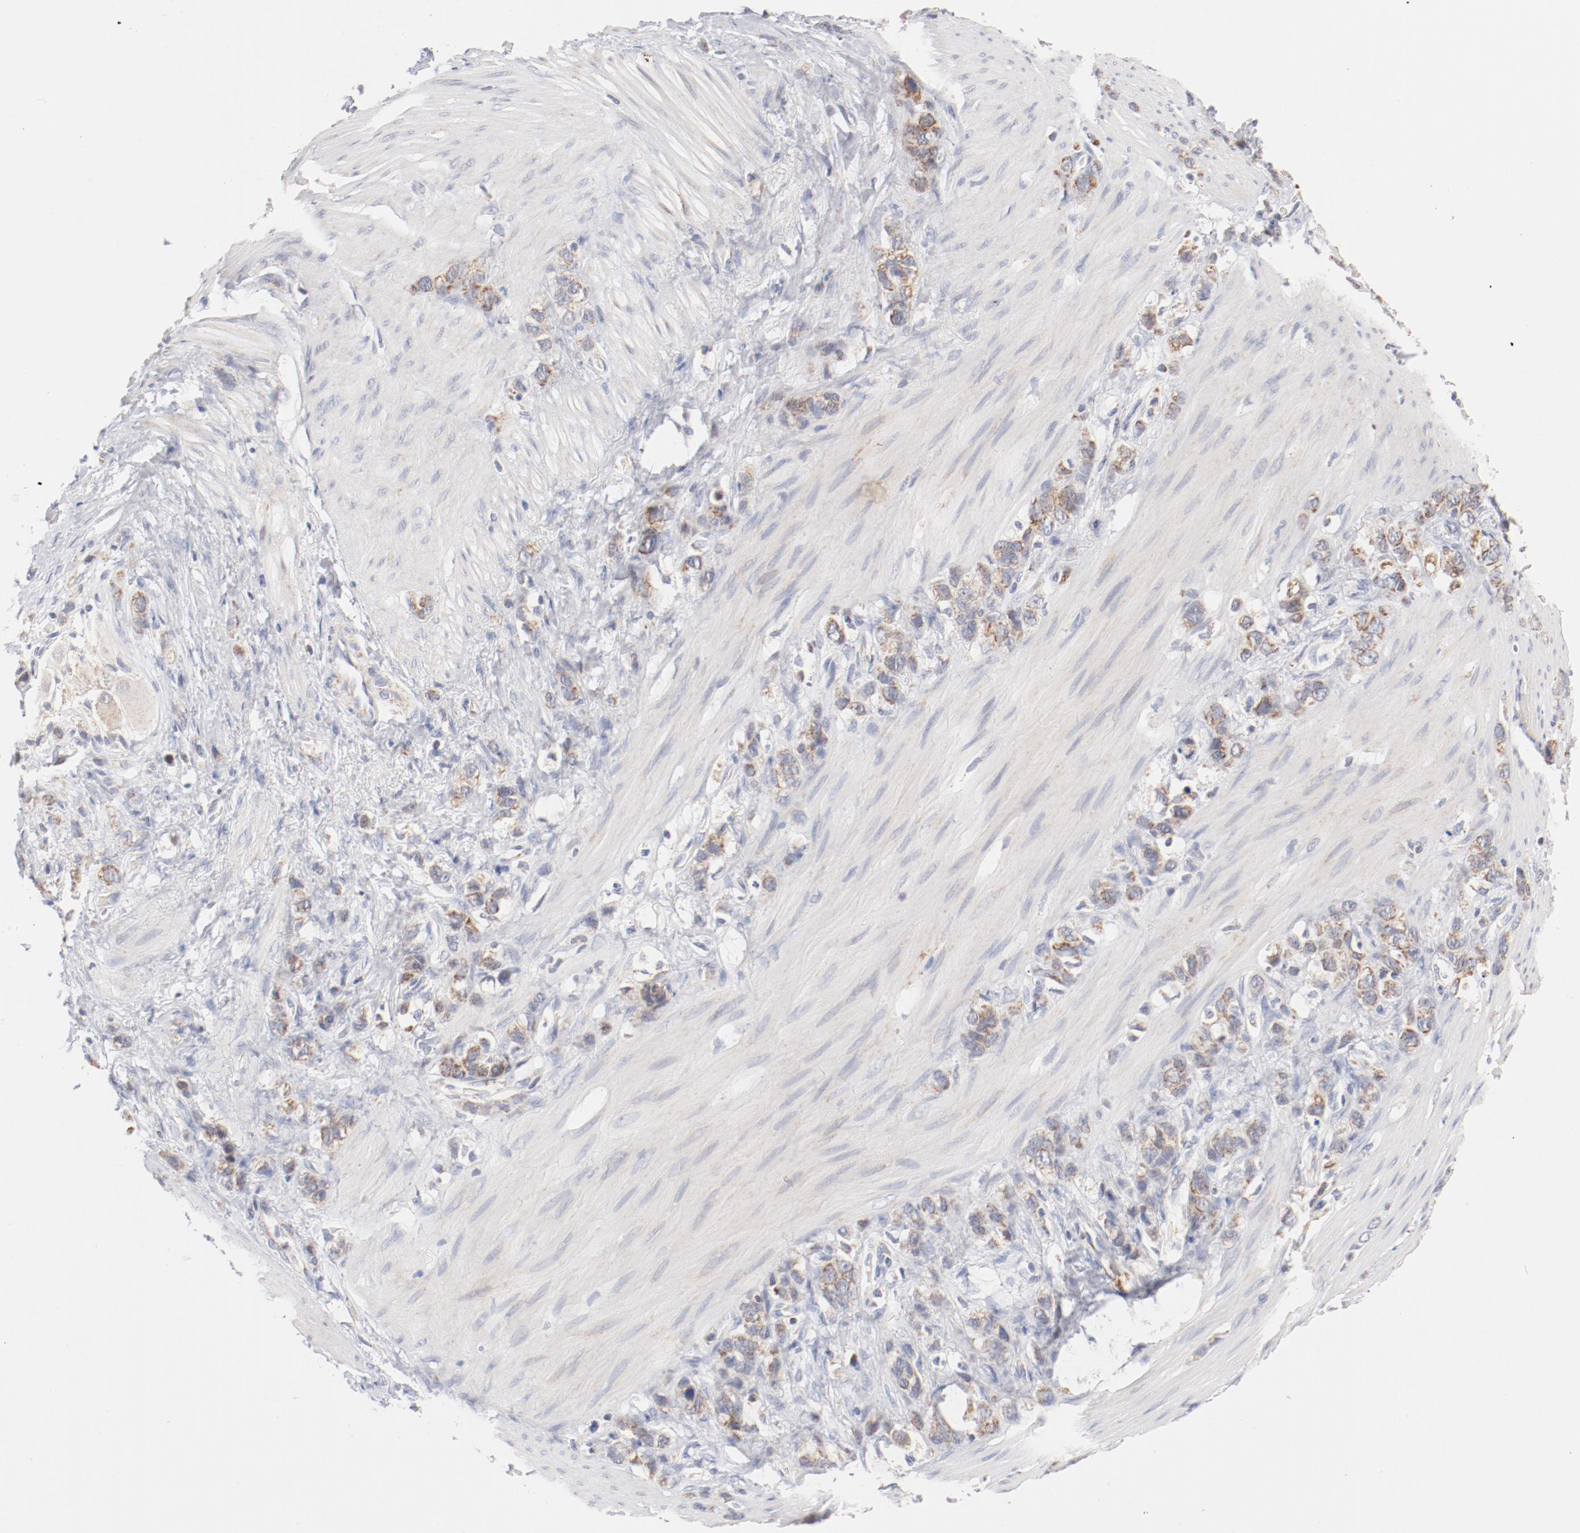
{"staining": {"intensity": "moderate", "quantity": "25%-75%", "location": "cytoplasmic/membranous"}, "tissue": "stomach cancer", "cell_type": "Tumor cells", "image_type": "cancer", "snomed": [{"axis": "morphology", "description": "Normal tissue, NOS"}, {"axis": "morphology", "description": "Adenocarcinoma, NOS"}, {"axis": "morphology", "description": "Adenocarcinoma, High grade"}, {"axis": "topography", "description": "Stomach, upper"}, {"axis": "topography", "description": "Stomach"}], "caption": "Brown immunohistochemical staining in human stomach cancer reveals moderate cytoplasmic/membranous positivity in about 25%-75% of tumor cells. Using DAB (3,3'-diaminobenzidine) (brown) and hematoxylin (blue) stains, captured at high magnification using brightfield microscopy.", "gene": "MRPL58", "patient": {"sex": "female", "age": 65}}